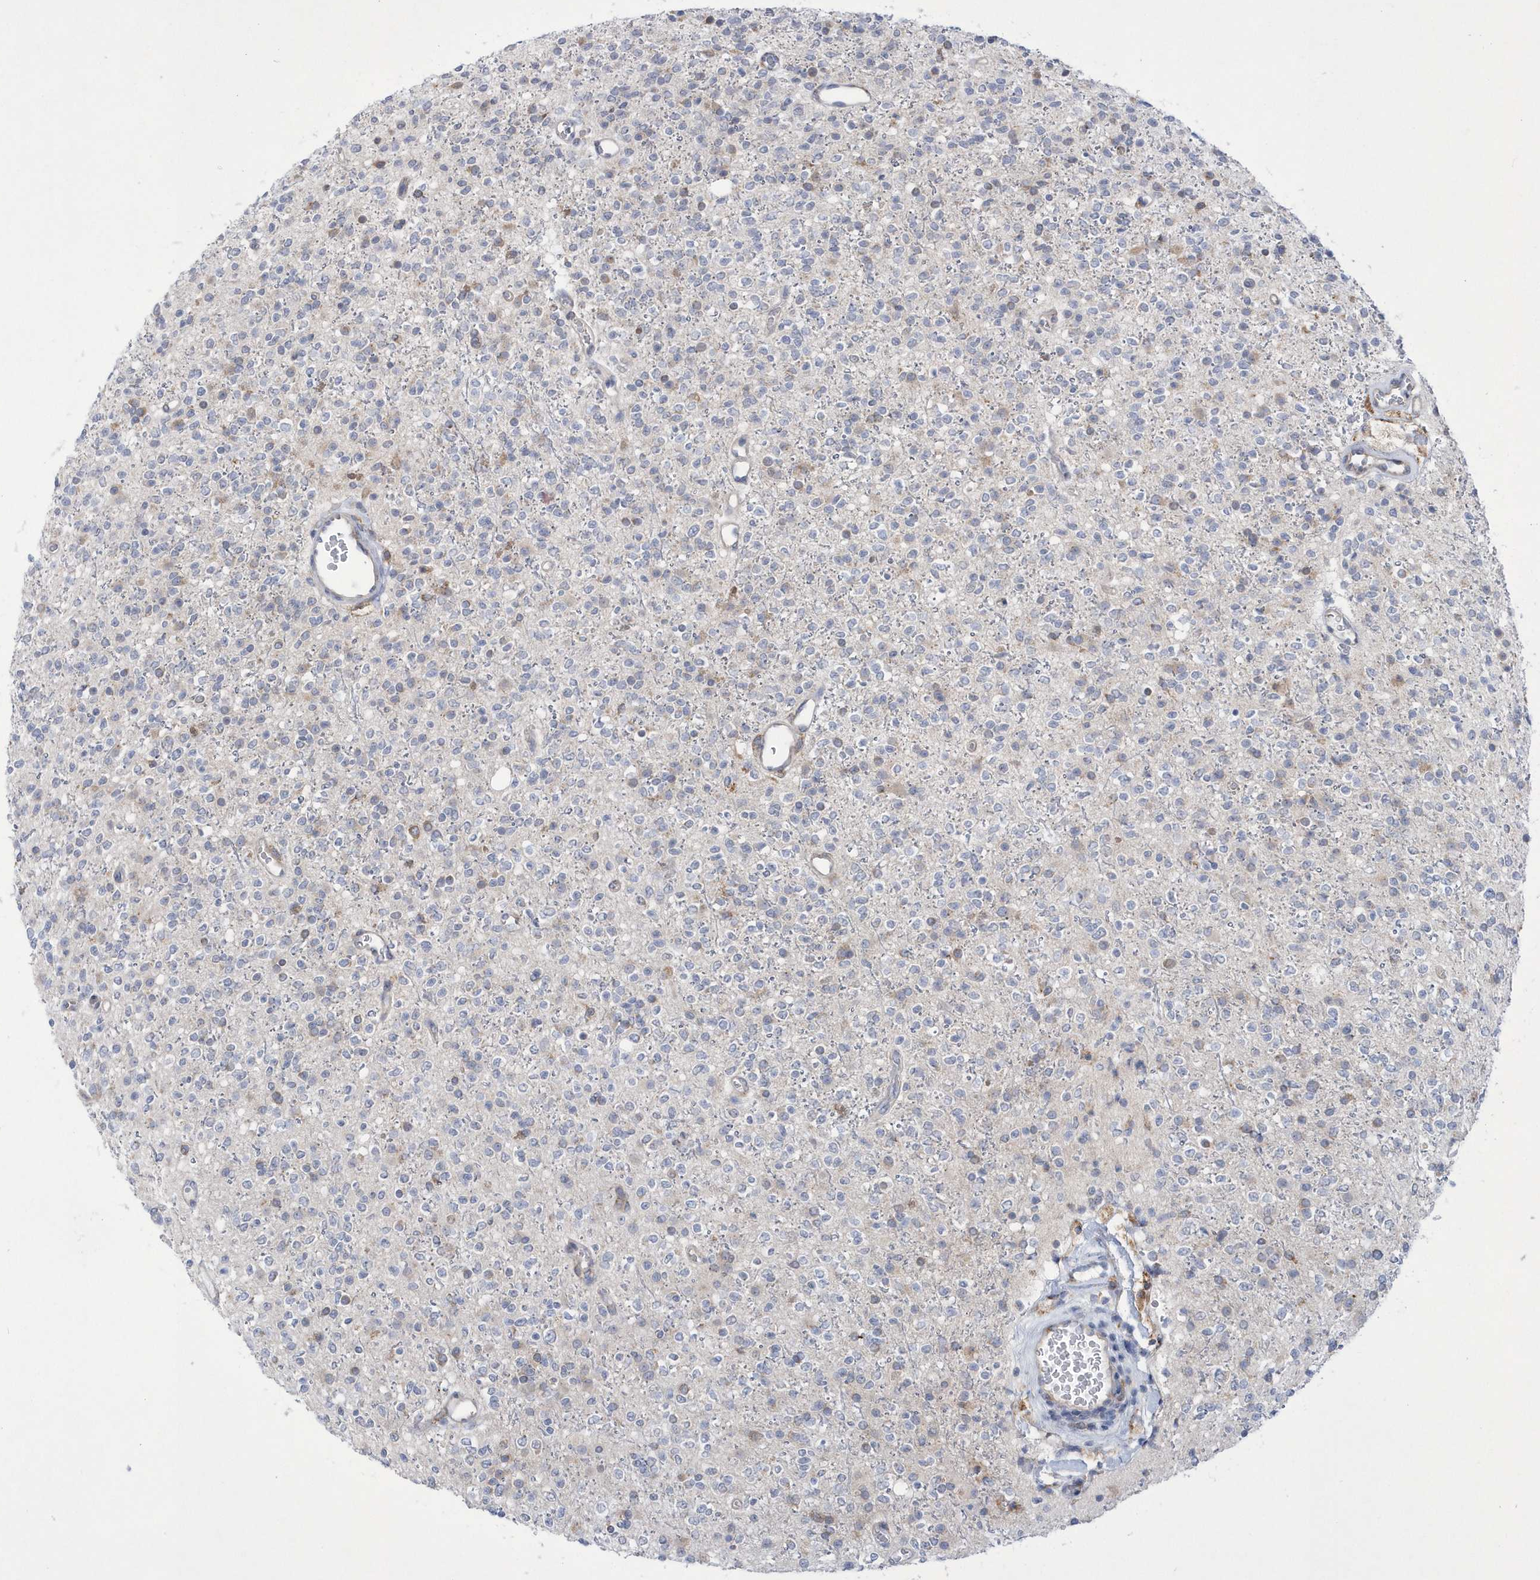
{"staining": {"intensity": "negative", "quantity": "none", "location": "none"}, "tissue": "glioma", "cell_type": "Tumor cells", "image_type": "cancer", "snomed": [{"axis": "morphology", "description": "Glioma, malignant, High grade"}, {"axis": "topography", "description": "Brain"}], "caption": "Human glioma stained for a protein using IHC exhibits no staining in tumor cells.", "gene": "MED31", "patient": {"sex": "male", "age": 34}}